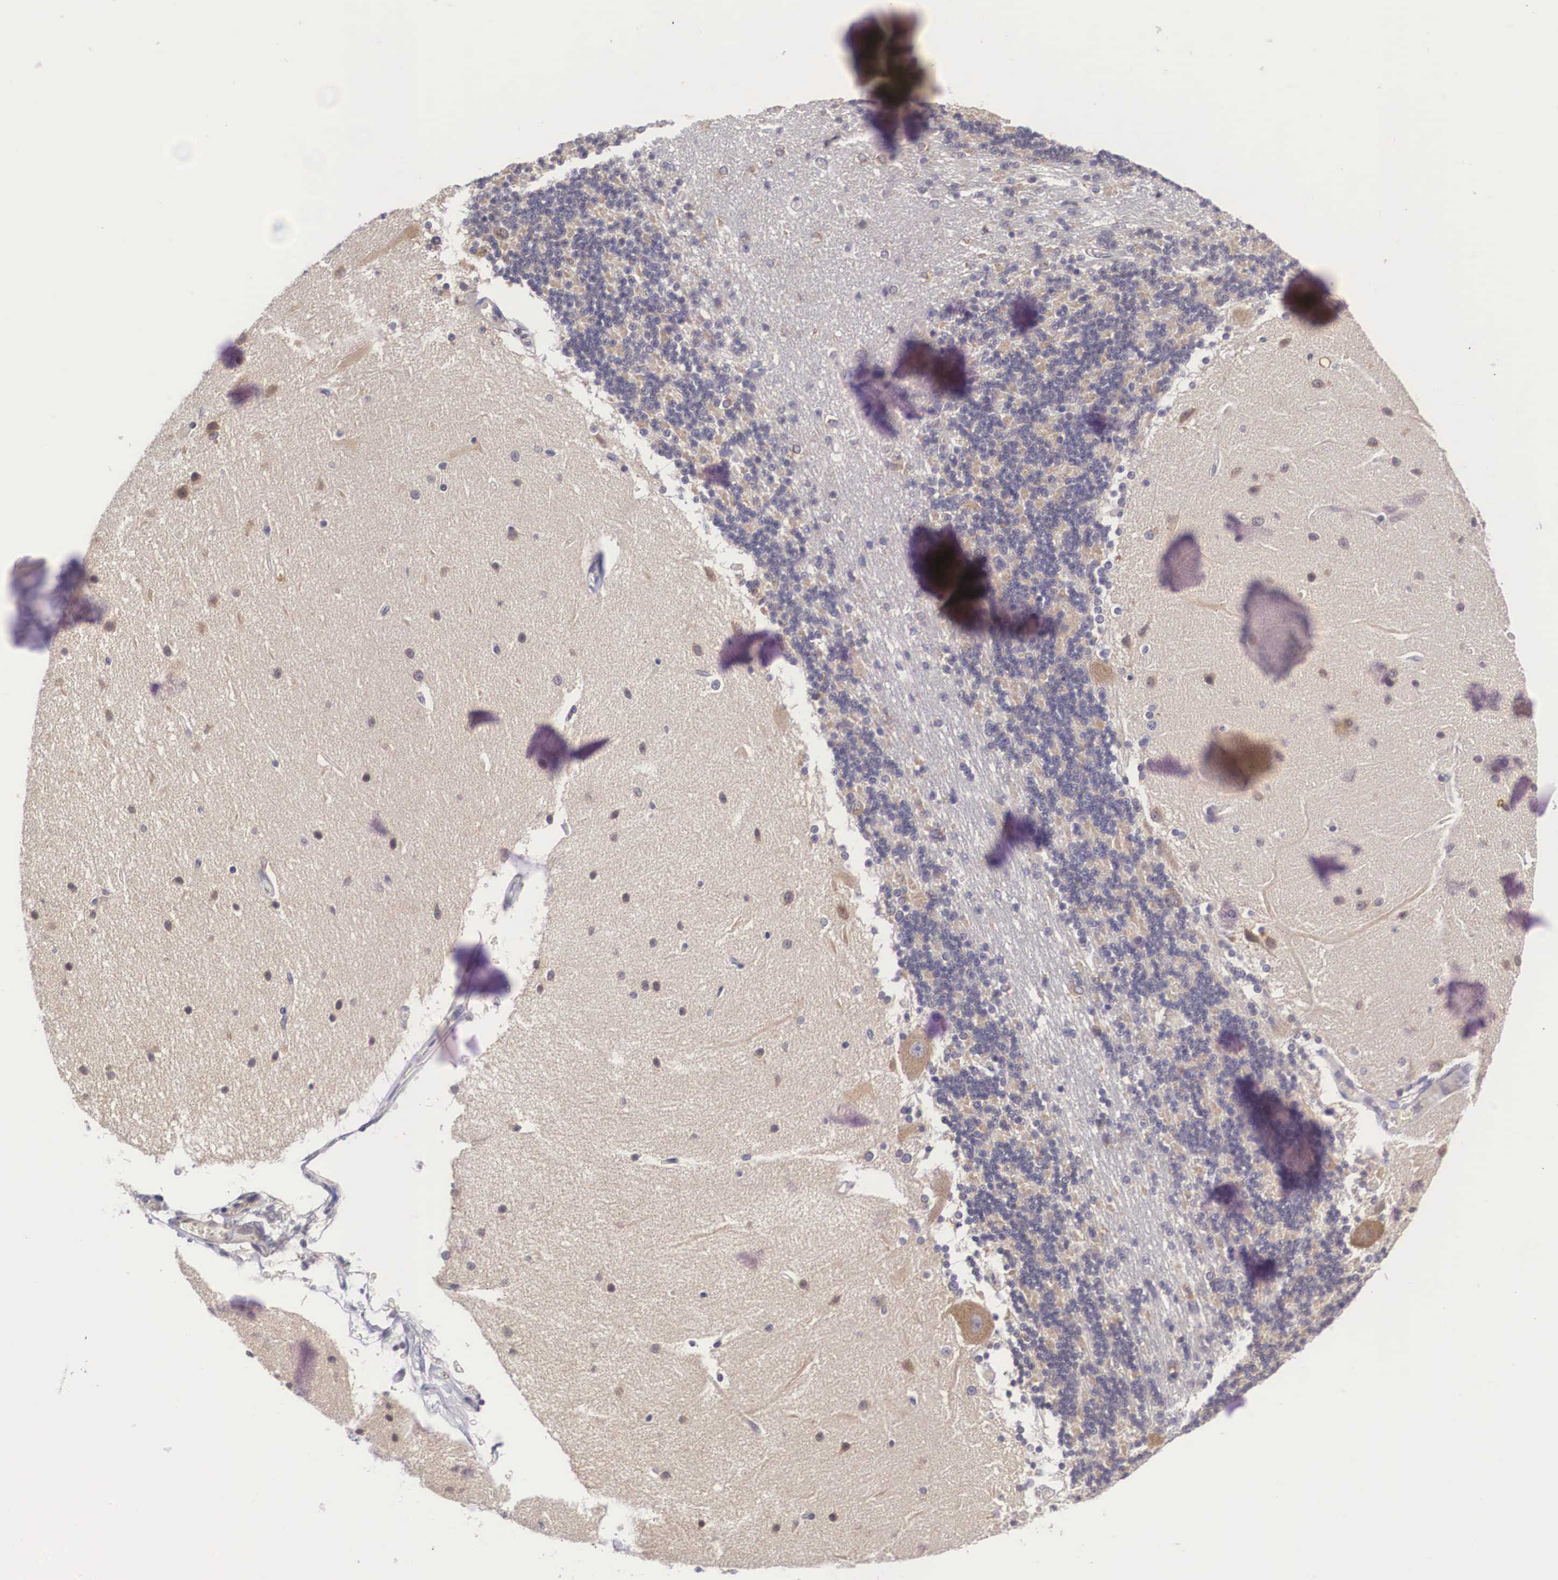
{"staining": {"intensity": "negative", "quantity": "none", "location": "none"}, "tissue": "cerebellum", "cell_type": "Cells in granular layer", "image_type": "normal", "snomed": [{"axis": "morphology", "description": "Normal tissue, NOS"}, {"axis": "topography", "description": "Cerebellum"}], "caption": "Cells in granular layer are negative for protein expression in normal human cerebellum. (IHC, brightfield microscopy, high magnification).", "gene": "GRIPAP1", "patient": {"sex": "female", "age": 54}}